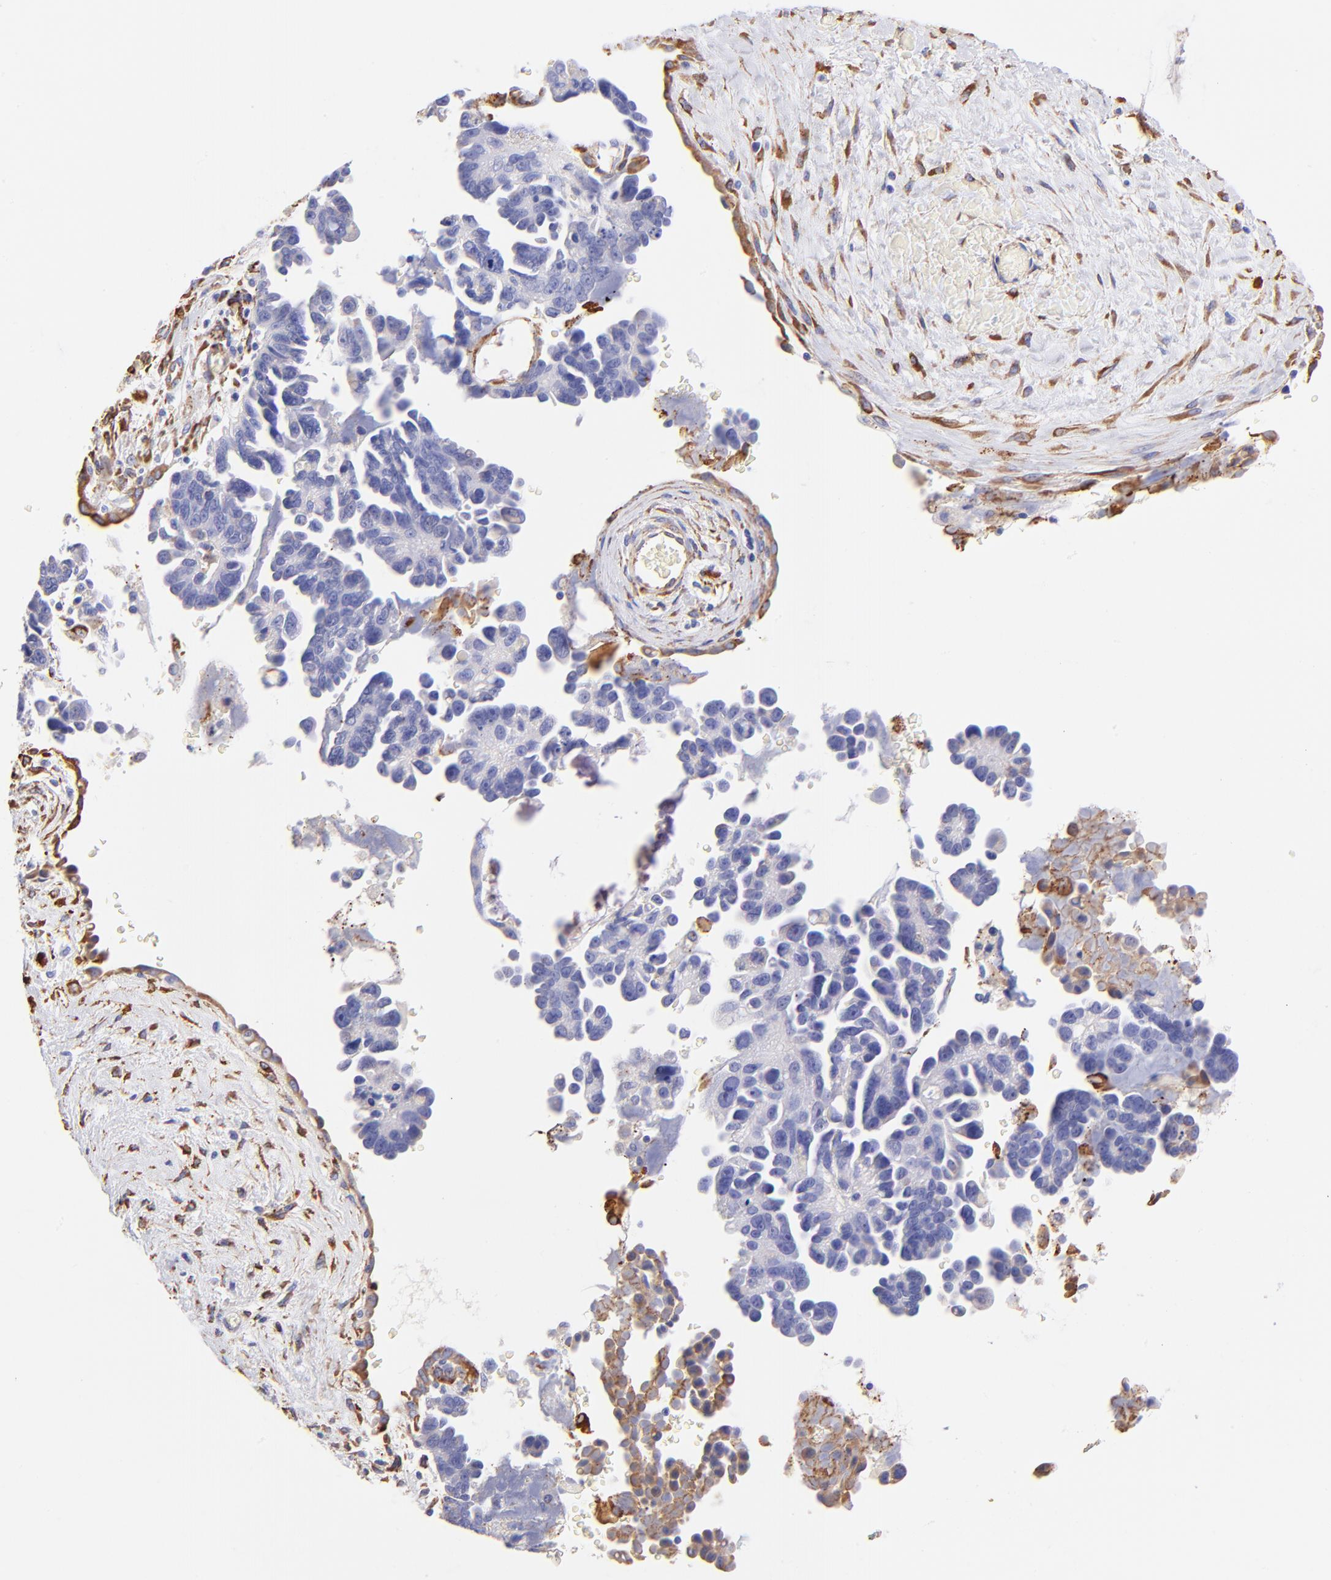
{"staining": {"intensity": "moderate", "quantity": "<25%", "location": "cytoplasmic/membranous"}, "tissue": "ovarian cancer", "cell_type": "Tumor cells", "image_type": "cancer", "snomed": [{"axis": "morphology", "description": "Cystadenocarcinoma, serous, NOS"}, {"axis": "topography", "description": "Ovary"}], "caption": "Brown immunohistochemical staining in human ovarian cancer shows moderate cytoplasmic/membranous expression in about <25% of tumor cells. The protein of interest is shown in brown color, while the nuclei are stained blue.", "gene": "SPARC", "patient": {"sex": "female", "age": 63}}